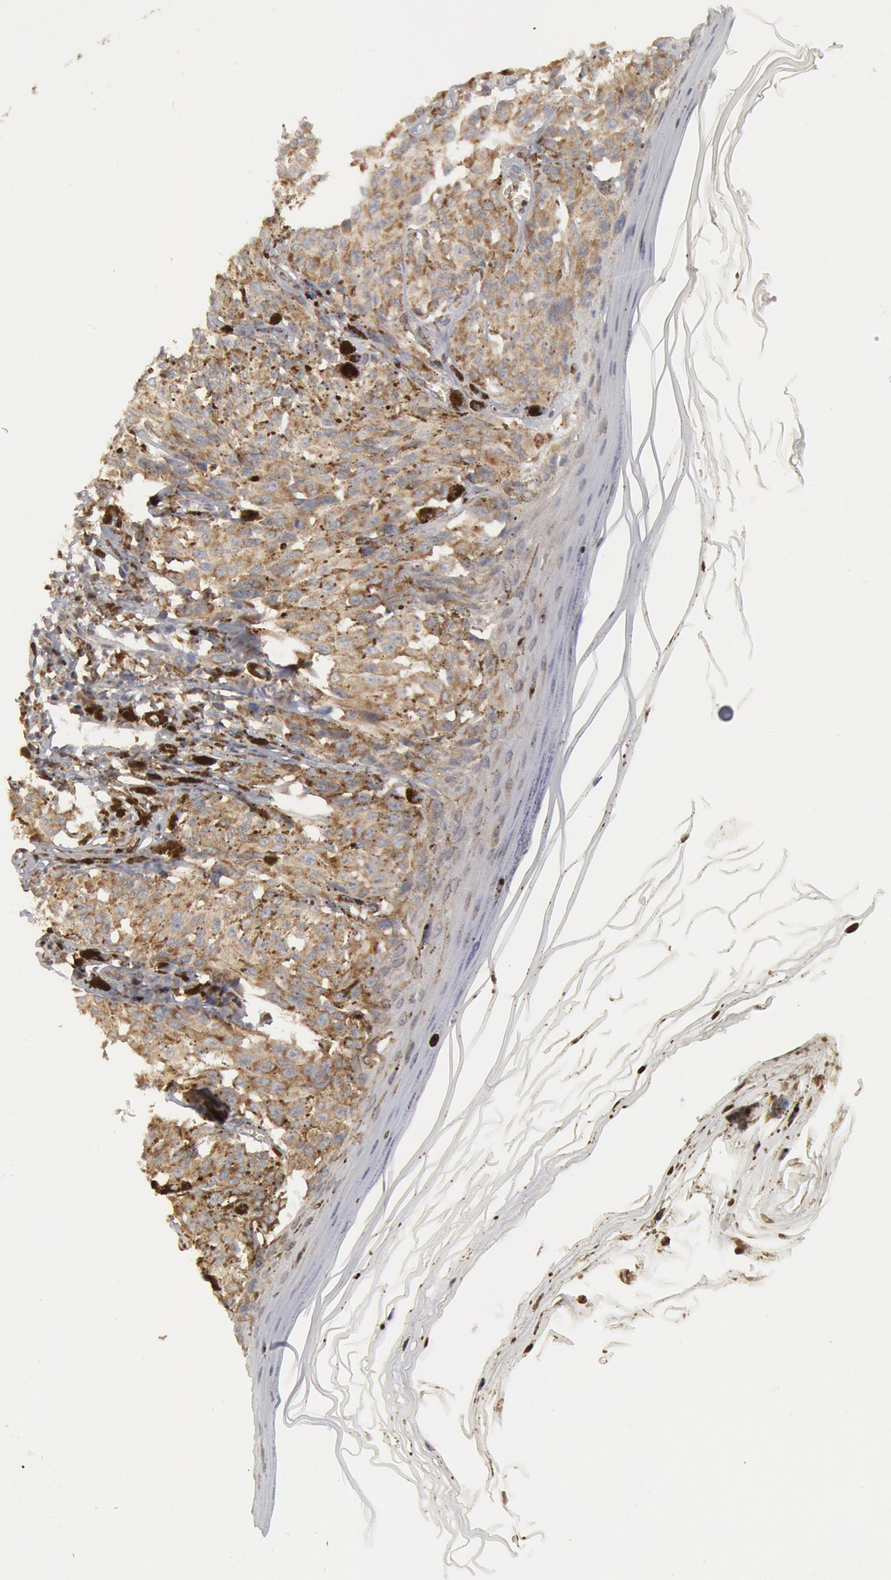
{"staining": {"intensity": "moderate", "quantity": ">75%", "location": "cytoplasmic/membranous"}, "tissue": "melanoma", "cell_type": "Tumor cells", "image_type": "cancer", "snomed": [{"axis": "morphology", "description": "Malignant melanoma, NOS"}, {"axis": "topography", "description": "Skin"}], "caption": "A high-resolution image shows IHC staining of melanoma, which shows moderate cytoplasmic/membranous staining in about >75% of tumor cells.", "gene": "OSBPL8", "patient": {"sex": "female", "age": 72}}